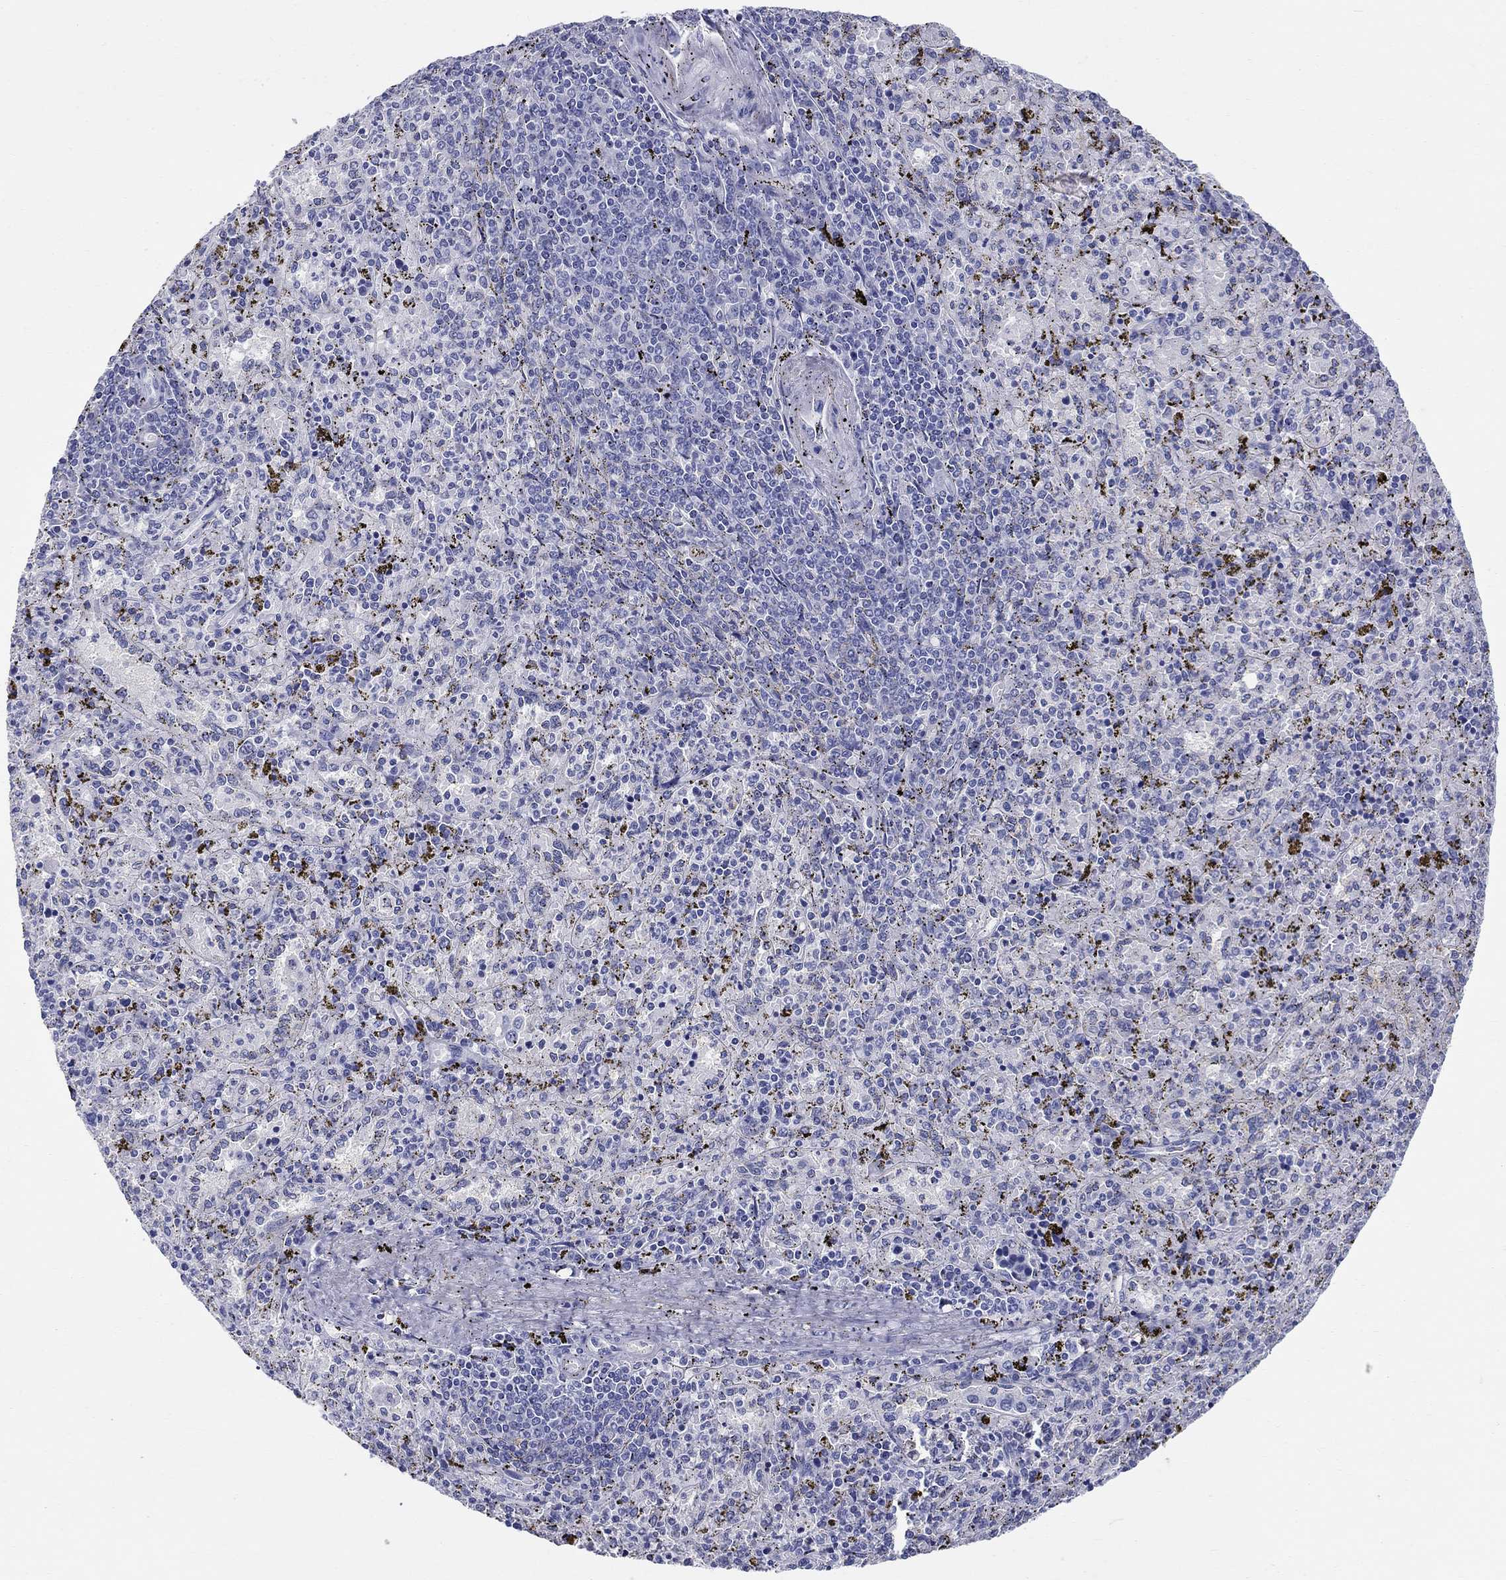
{"staining": {"intensity": "negative", "quantity": "none", "location": "none"}, "tissue": "spleen", "cell_type": "Cells in red pulp", "image_type": "normal", "snomed": [{"axis": "morphology", "description": "Normal tissue, NOS"}, {"axis": "topography", "description": "Spleen"}], "caption": "An image of spleen stained for a protein demonstrates no brown staining in cells in red pulp. Brightfield microscopy of immunohistochemistry stained with DAB (brown) and hematoxylin (blue), captured at high magnification.", "gene": "LAMP5", "patient": {"sex": "female", "age": 50}}